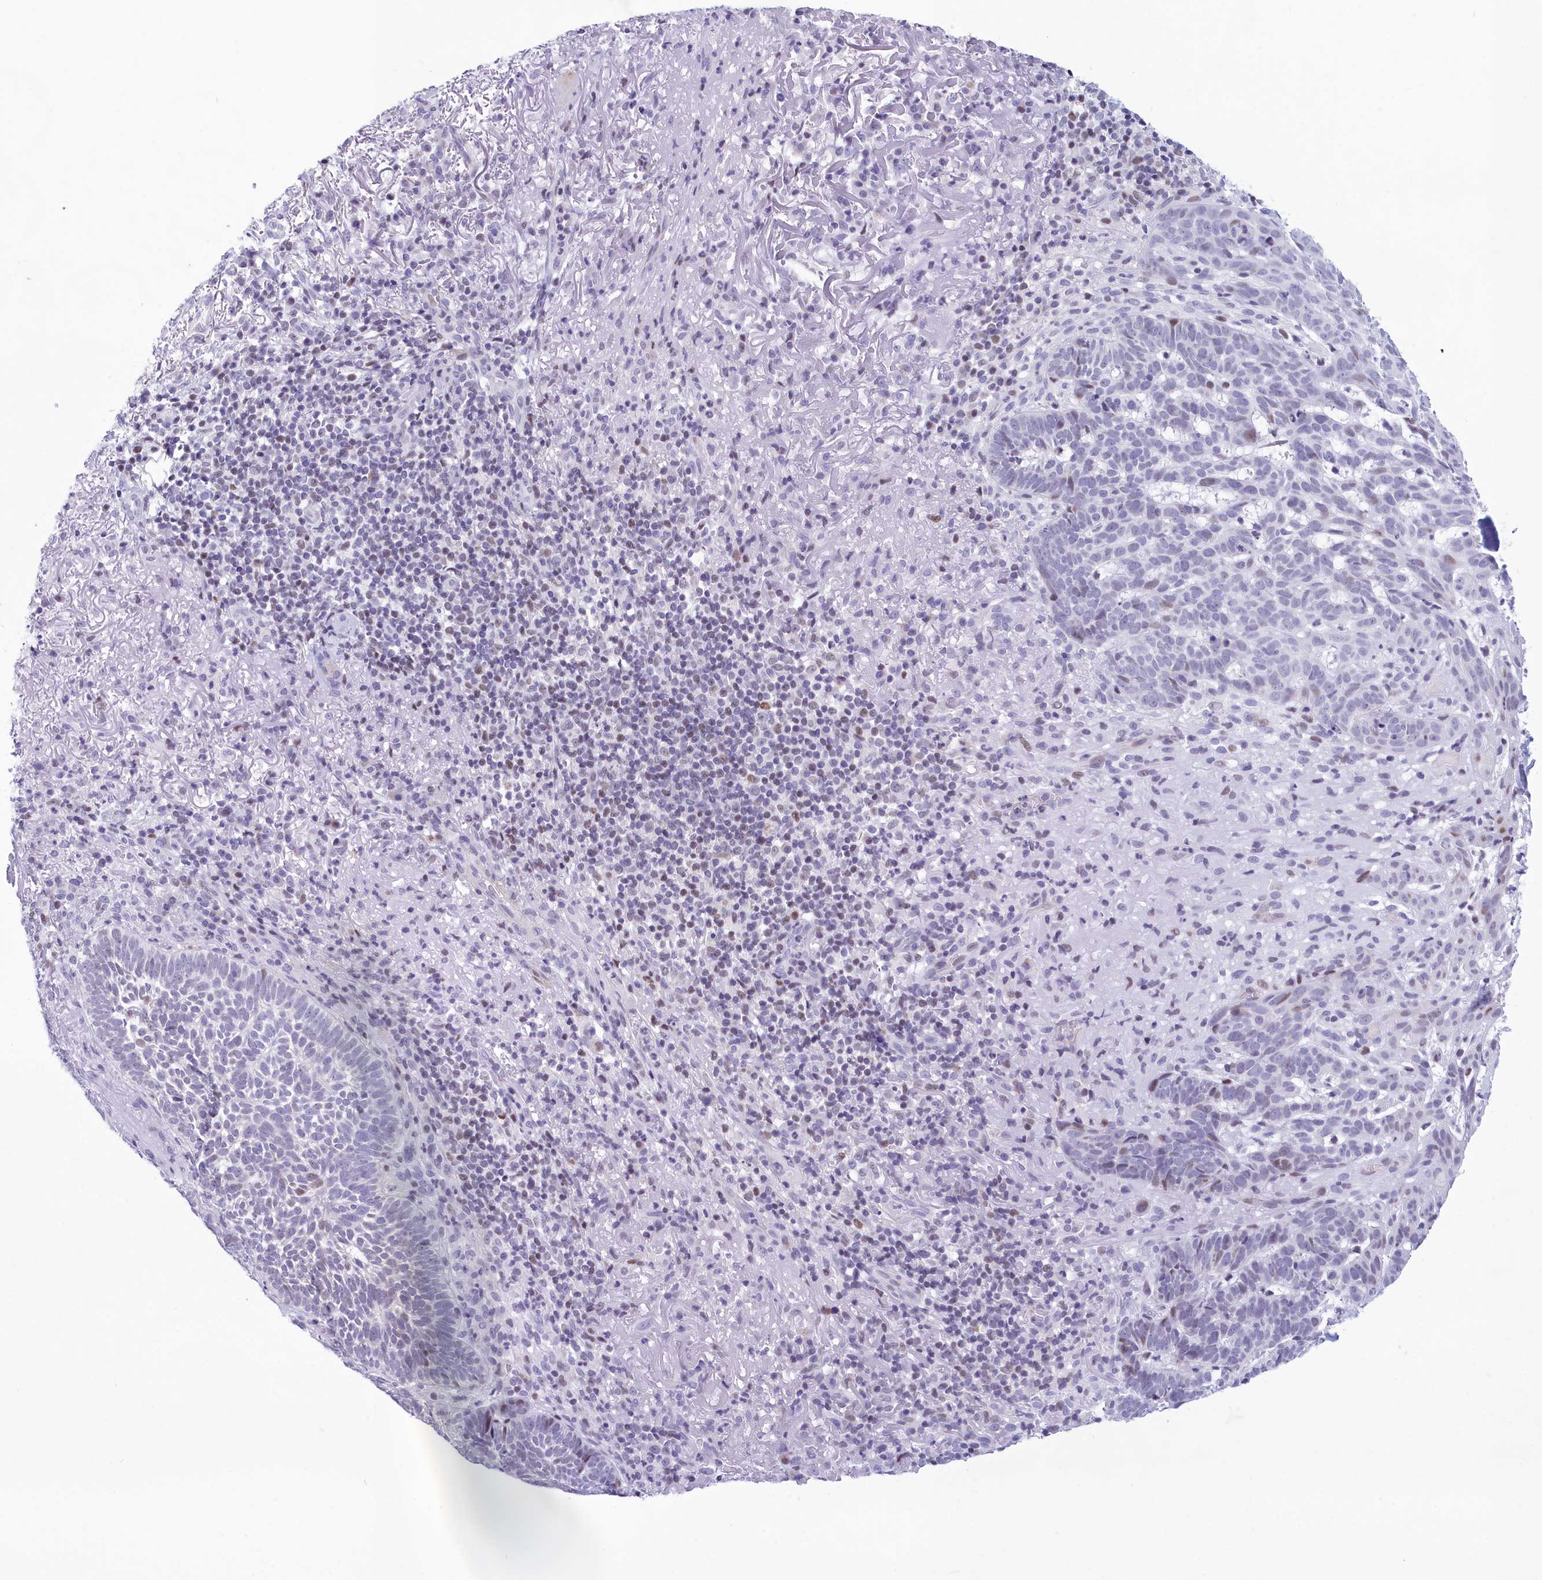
{"staining": {"intensity": "negative", "quantity": "none", "location": "none"}, "tissue": "skin cancer", "cell_type": "Tumor cells", "image_type": "cancer", "snomed": [{"axis": "morphology", "description": "Basal cell carcinoma"}, {"axis": "topography", "description": "Skin"}], "caption": "Protein analysis of skin cancer displays no significant positivity in tumor cells.", "gene": "SNX20", "patient": {"sex": "female", "age": 78}}